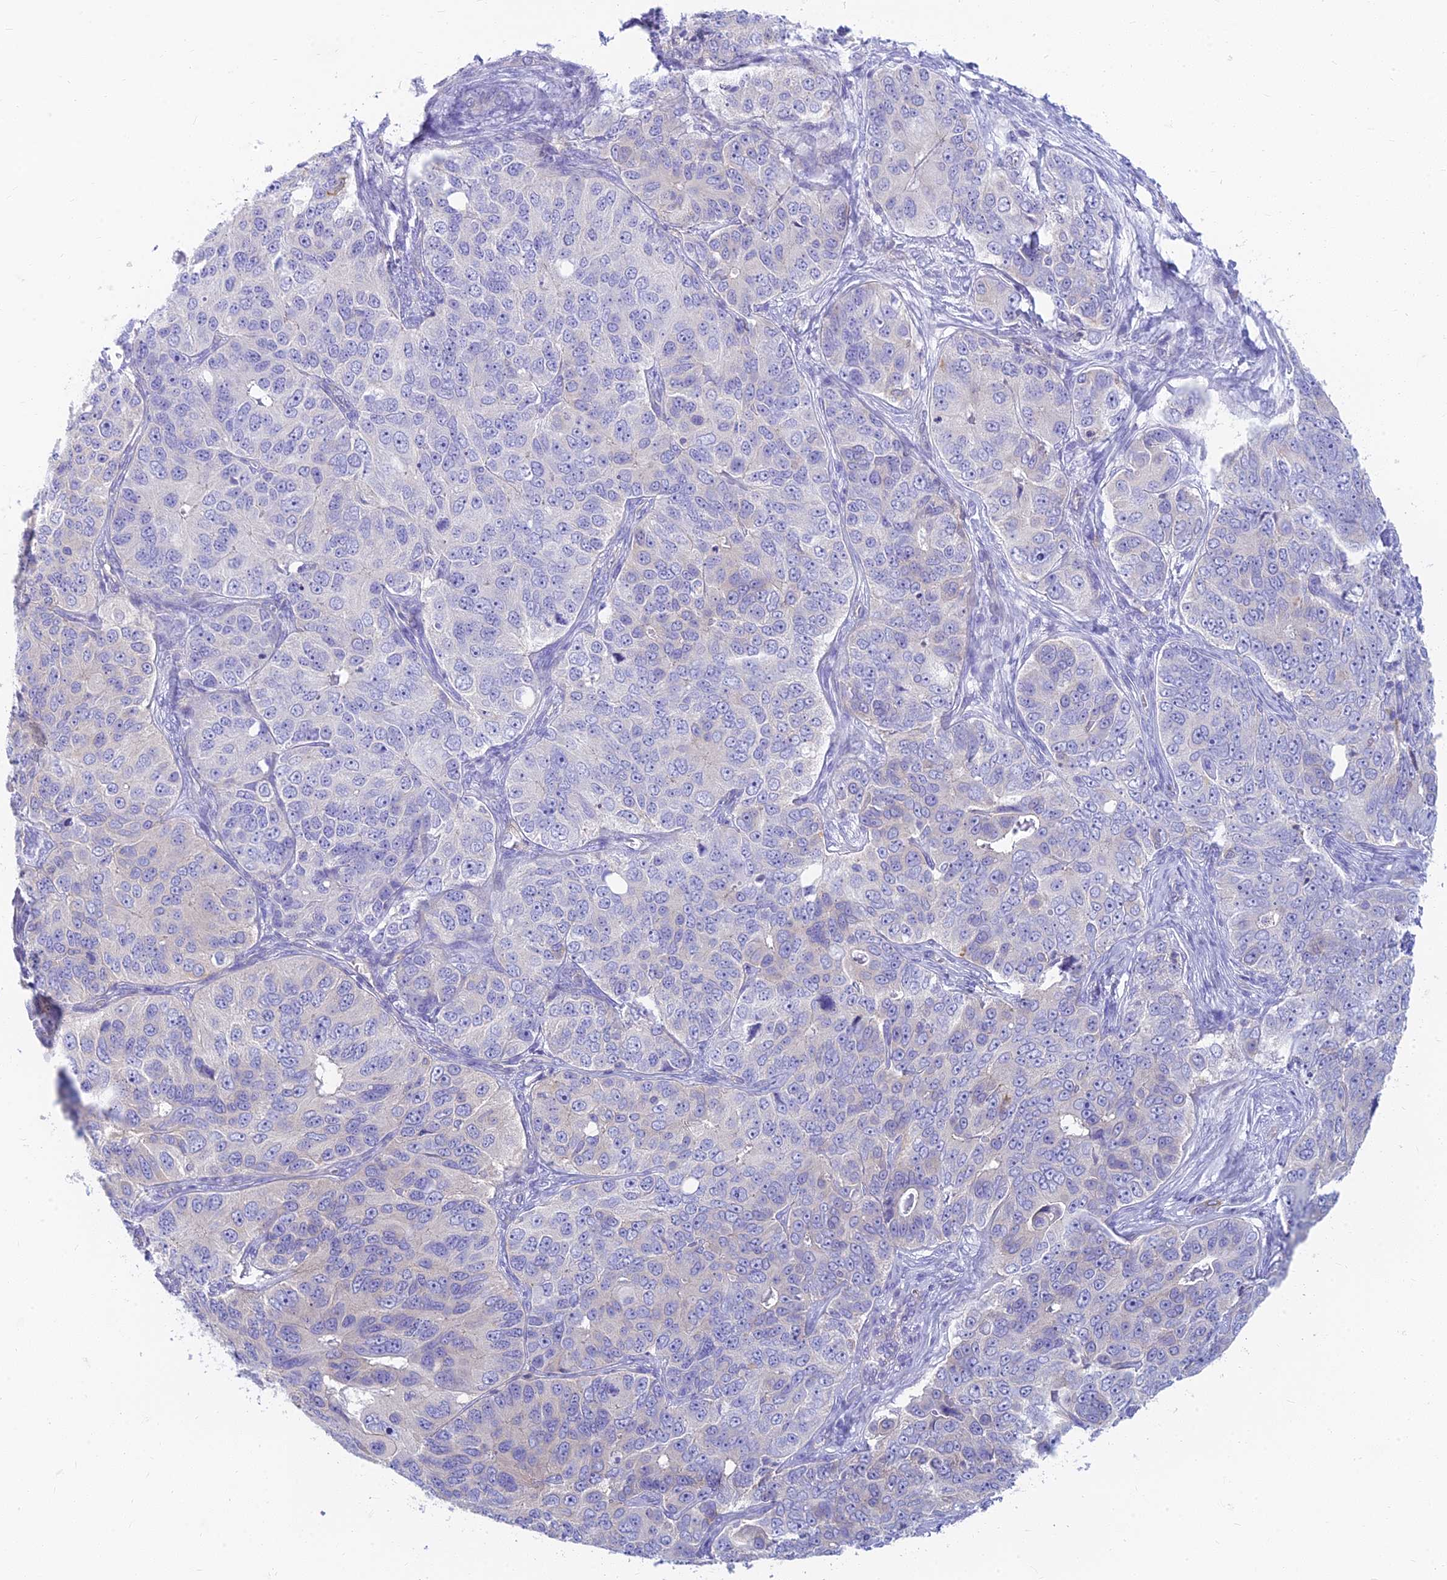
{"staining": {"intensity": "negative", "quantity": "none", "location": "none"}, "tissue": "ovarian cancer", "cell_type": "Tumor cells", "image_type": "cancer", "snomed": [{"axis": "morphology", "description": "Carcinoma, endometroid"}, {"axis": "topography", "description": "Ovary"}], "caption": "Immunohistochemistry (IHC) photomicrograph of human ovarian endometroid carcinoma stained for a protein (brown), which demonstrates no staining in tumor cells.", "gene": "STRN4", "patient": {"sex": "female", "age": 51}}